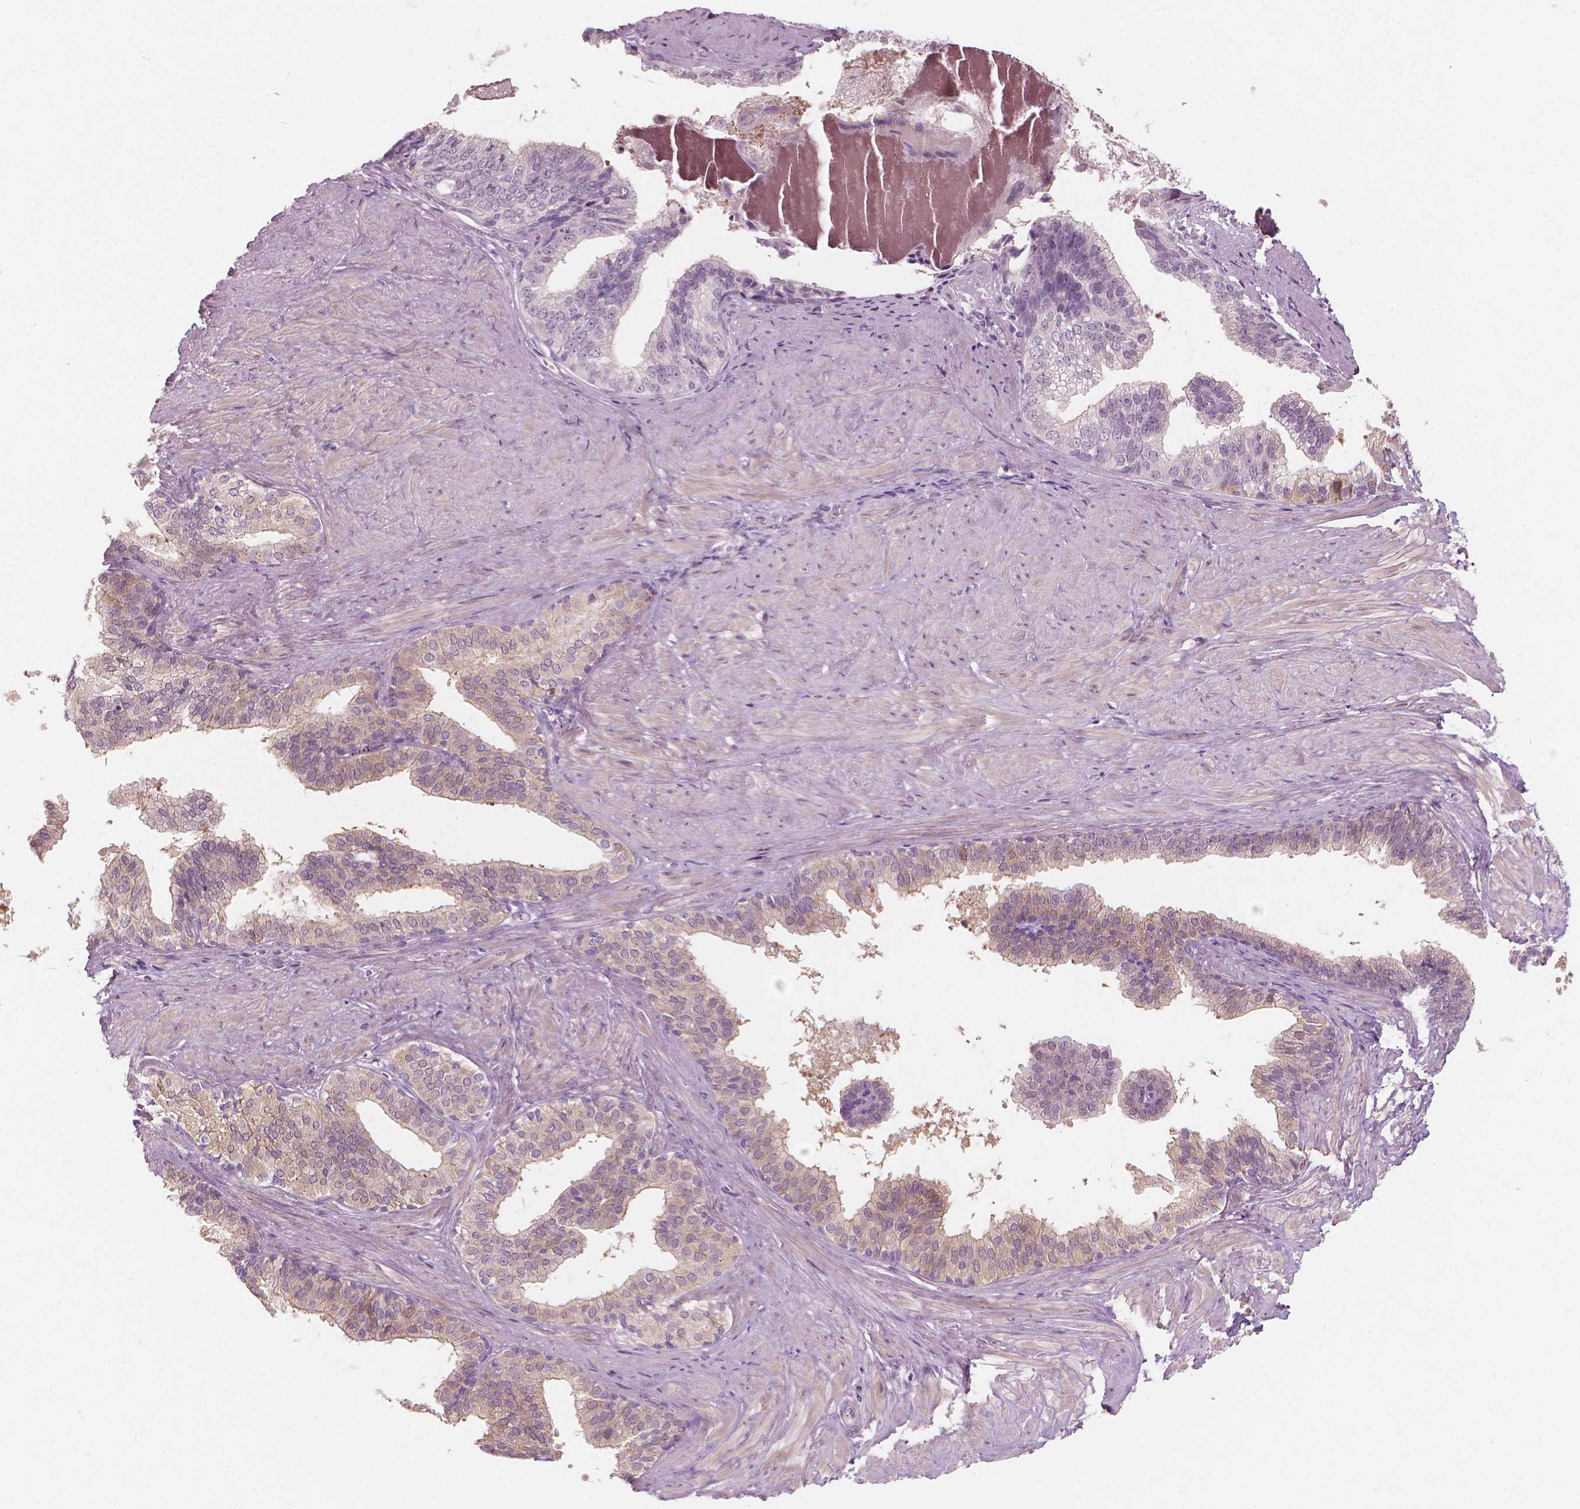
{"staining": {"intensity": "weak", "quantity": "<25%", "location": "cytoplasmic/membranous"}, "tissue": "prostate", "cell_type": "Glandular cells", "image_type": "normal", "snomed": [{"axis": "morphology", "description": "Normal tissue, NOS"}, {"axis": "topography", "description": "Prostate"}, {"axis": "topography", "description": "Peripheral nerve tissue"}], "caption": "Immunohistochemistry of benign prostate demonstrates no positivity in glandular cells. Nuclei are stained in blue.", "gene": "SAXO2", "patient": {"sex": "male", "age": 55}}